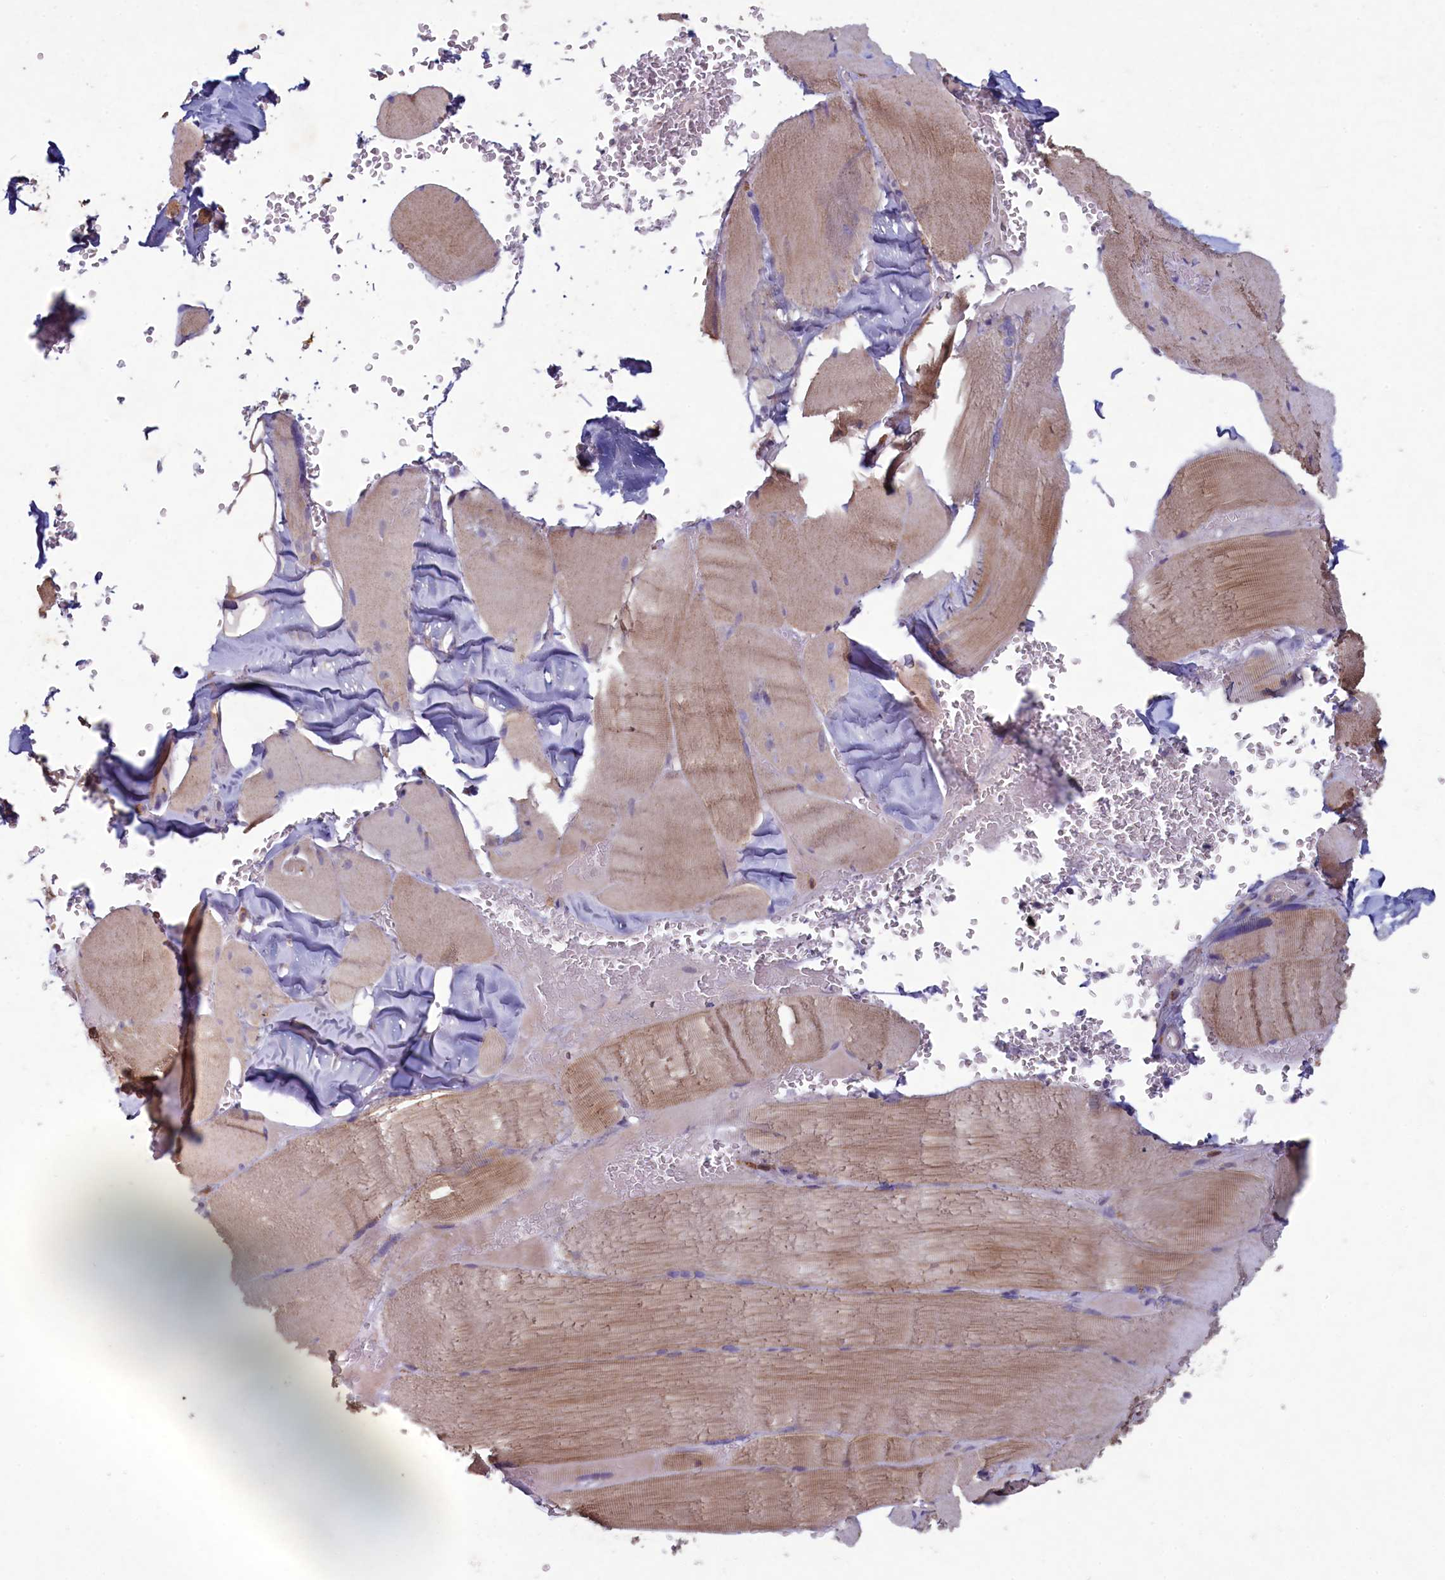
{"staining": {"intensity": "moderate", "quantity": "25%-75%", "location": "cytoplasmic/membranous"}, "tissue": "skeletal muscle", "cell_type": "Myocytes", "image_type": "normal", "snomed": [{"axis": "morphology", "description": "Normal tissue, NOS"}, {"axis": "topography", "description": "Skeletal muscle"}, {"axis": "topography", "description": "Head-Neck"}], "caption": "Protein expression analysis of unremarkable skeletal muscle exhibits moderate cytoplasmic/membranous positivity in about 25%-75% of myocytes.", "gene": "PLEKHG6", "patient": {"sex": "male", "age": 66}}